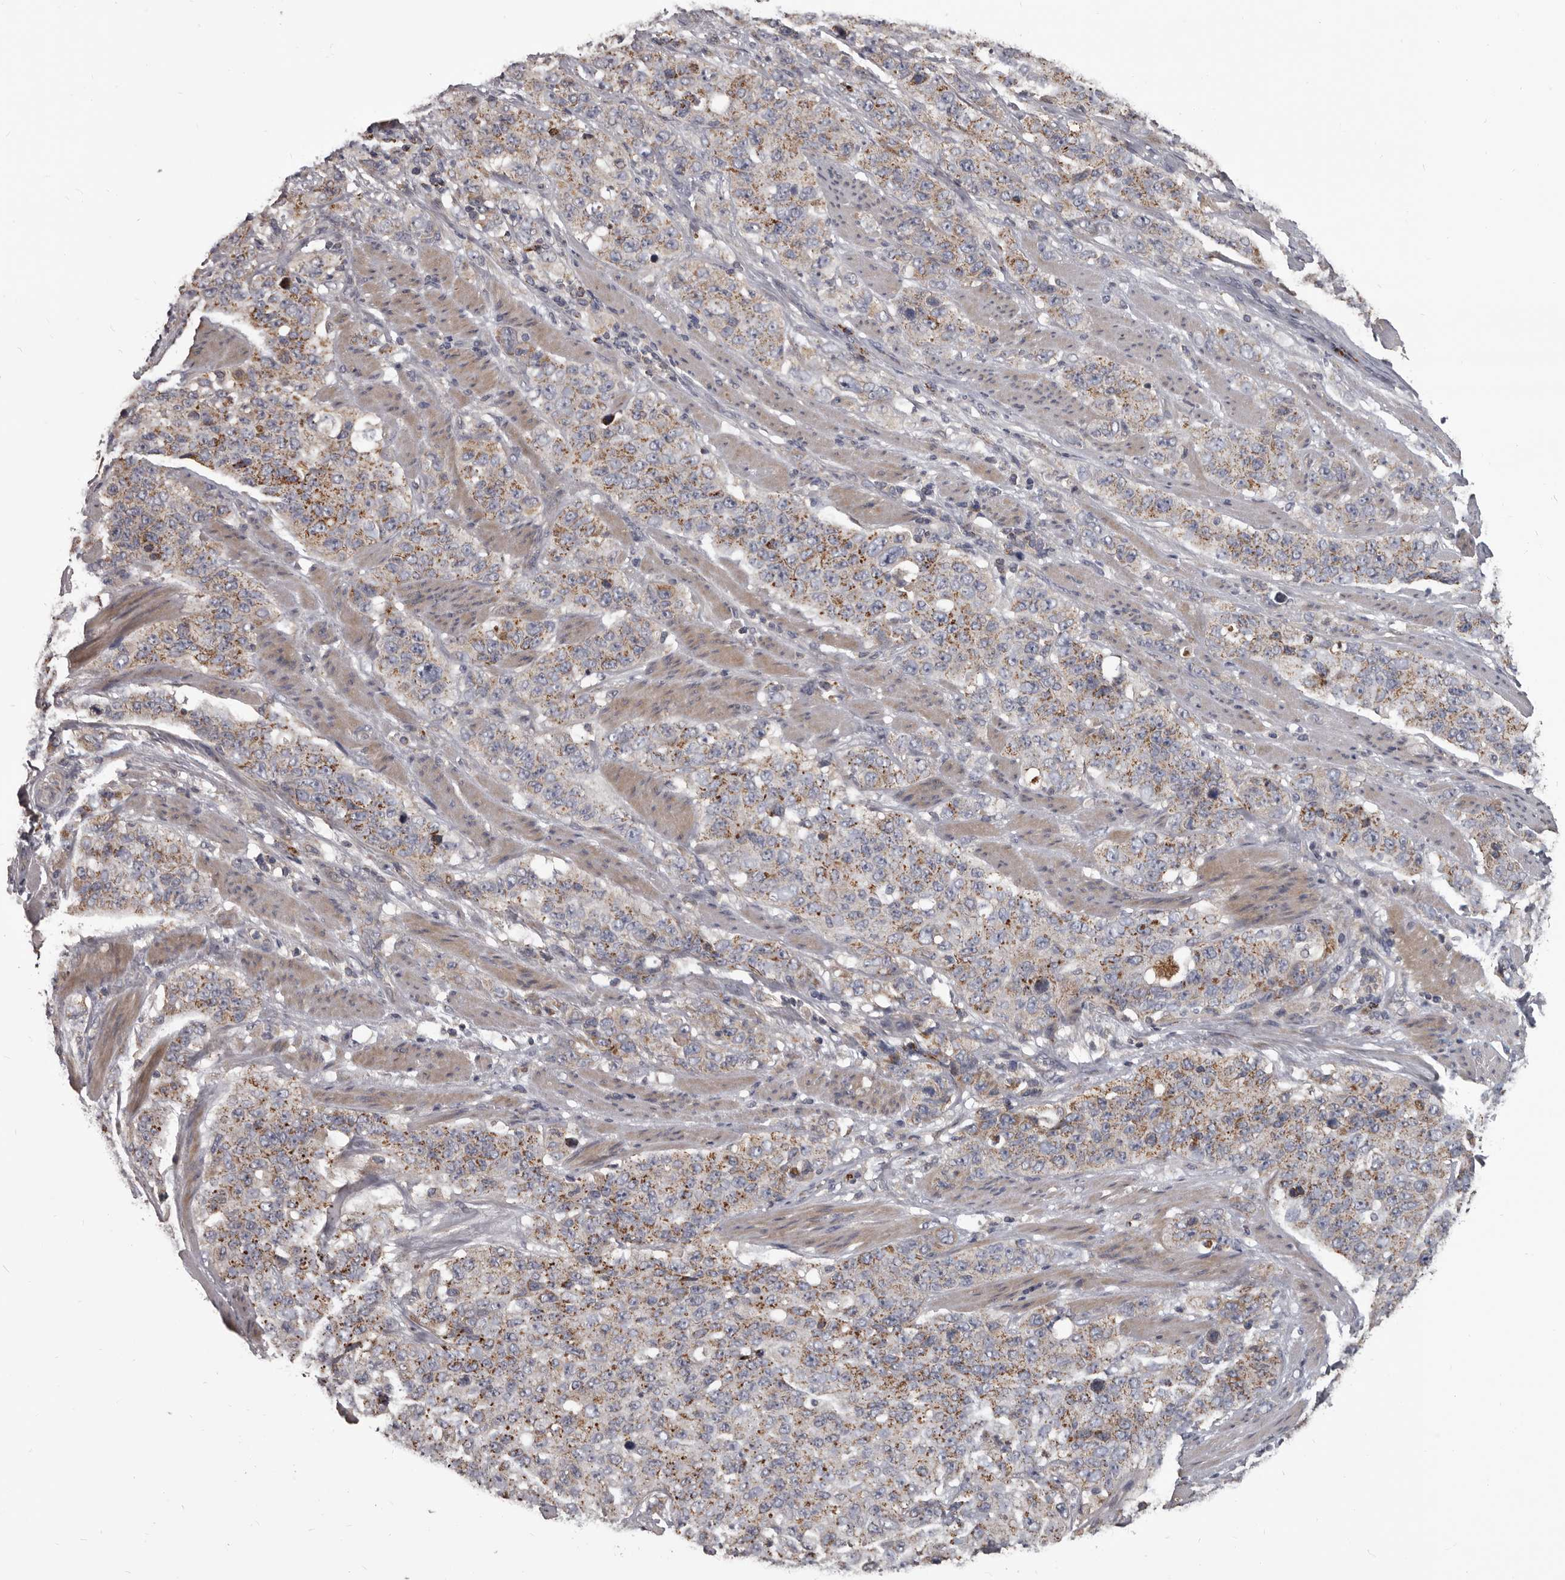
{"staining": {"intensity": "moderate", "quantity": "25%-75%", "location": "cytoplasmic/membranous"}, "tissue": "stomach cancer", "cell_type": "Tumor cells", "image_type": "cancer", "snomed": [{"axis": "morphology", "description": "Adenocarcinoma, NOS"}, {"axis": "topography", "description": "Stomach"}], "caption": "Immunohistochemistry (IHC) (DAB) staining of human stomach cancer (adenocarcinoma) demonstrates moderate cytoplasmic/membranous protein positivity in approximately 25%-75% of tumor cells.", "gene": "ALDH5A1", "patient": {"sex": "male", "age": 48}}